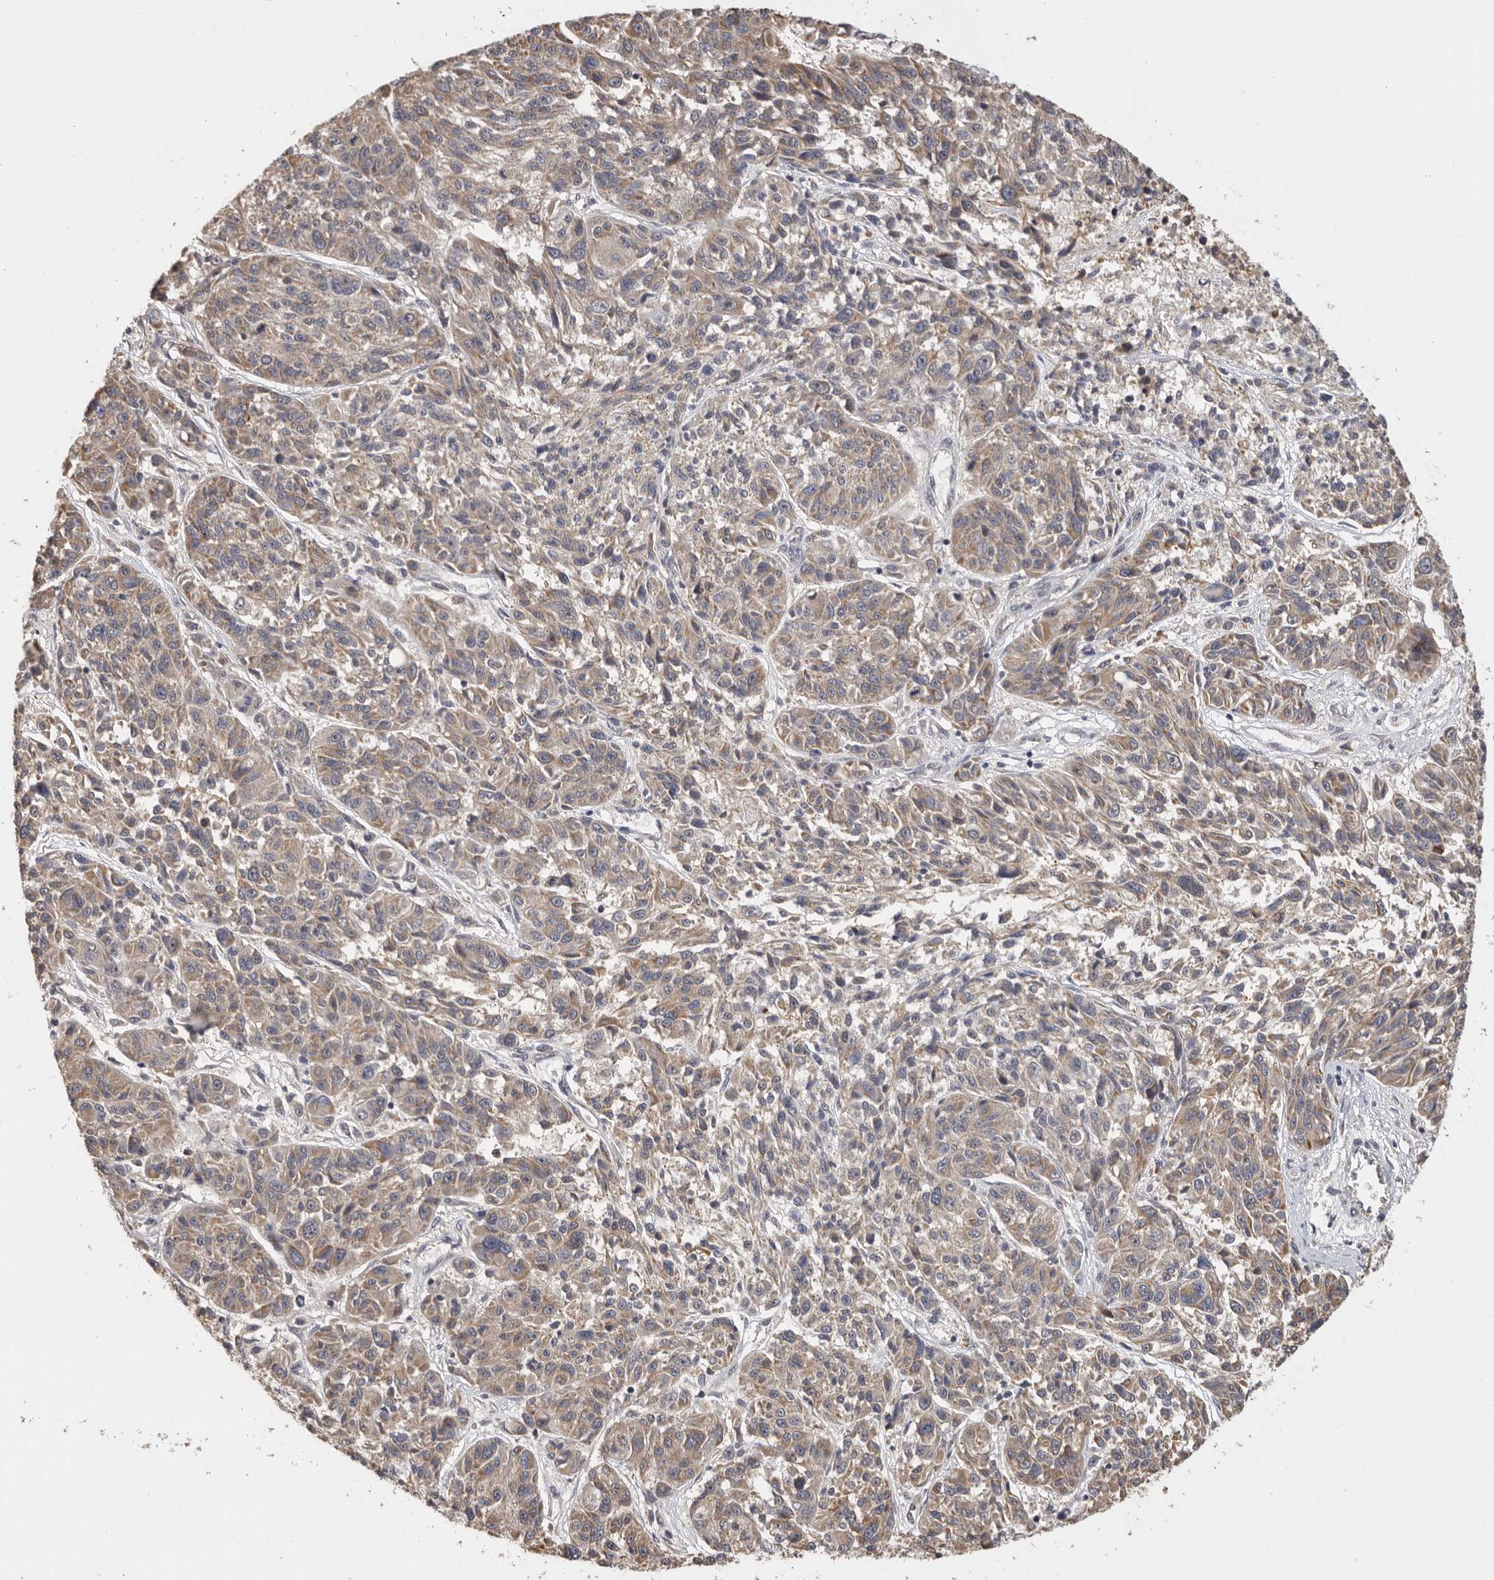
{"staining": {"intensity": "weak", "quantity": "25%-75%", "location": "cytoplasmic/membranous"}, "tissue": "melanoma", "cell_type": "Tumor cells", "image_type": "cancer", "snomed": [{"axis": "morphology", "description": "Malignant melanoma, NOS"}, {"axis": "topography", "description": "Skin"}], "caption": "Immunohistochemistry (IHC) photomicrograph of neoplastic tissue: human malignant melanoma stained using immunohistochemistry displays low levels of weak protein expression localized specifically in the cytoplasmic/membranous of tumor cells, appearing as a cytoplasmic/membranous brown color.", "gene": "BAIAP2", "patient": {"sex": "male", "age": 53}}